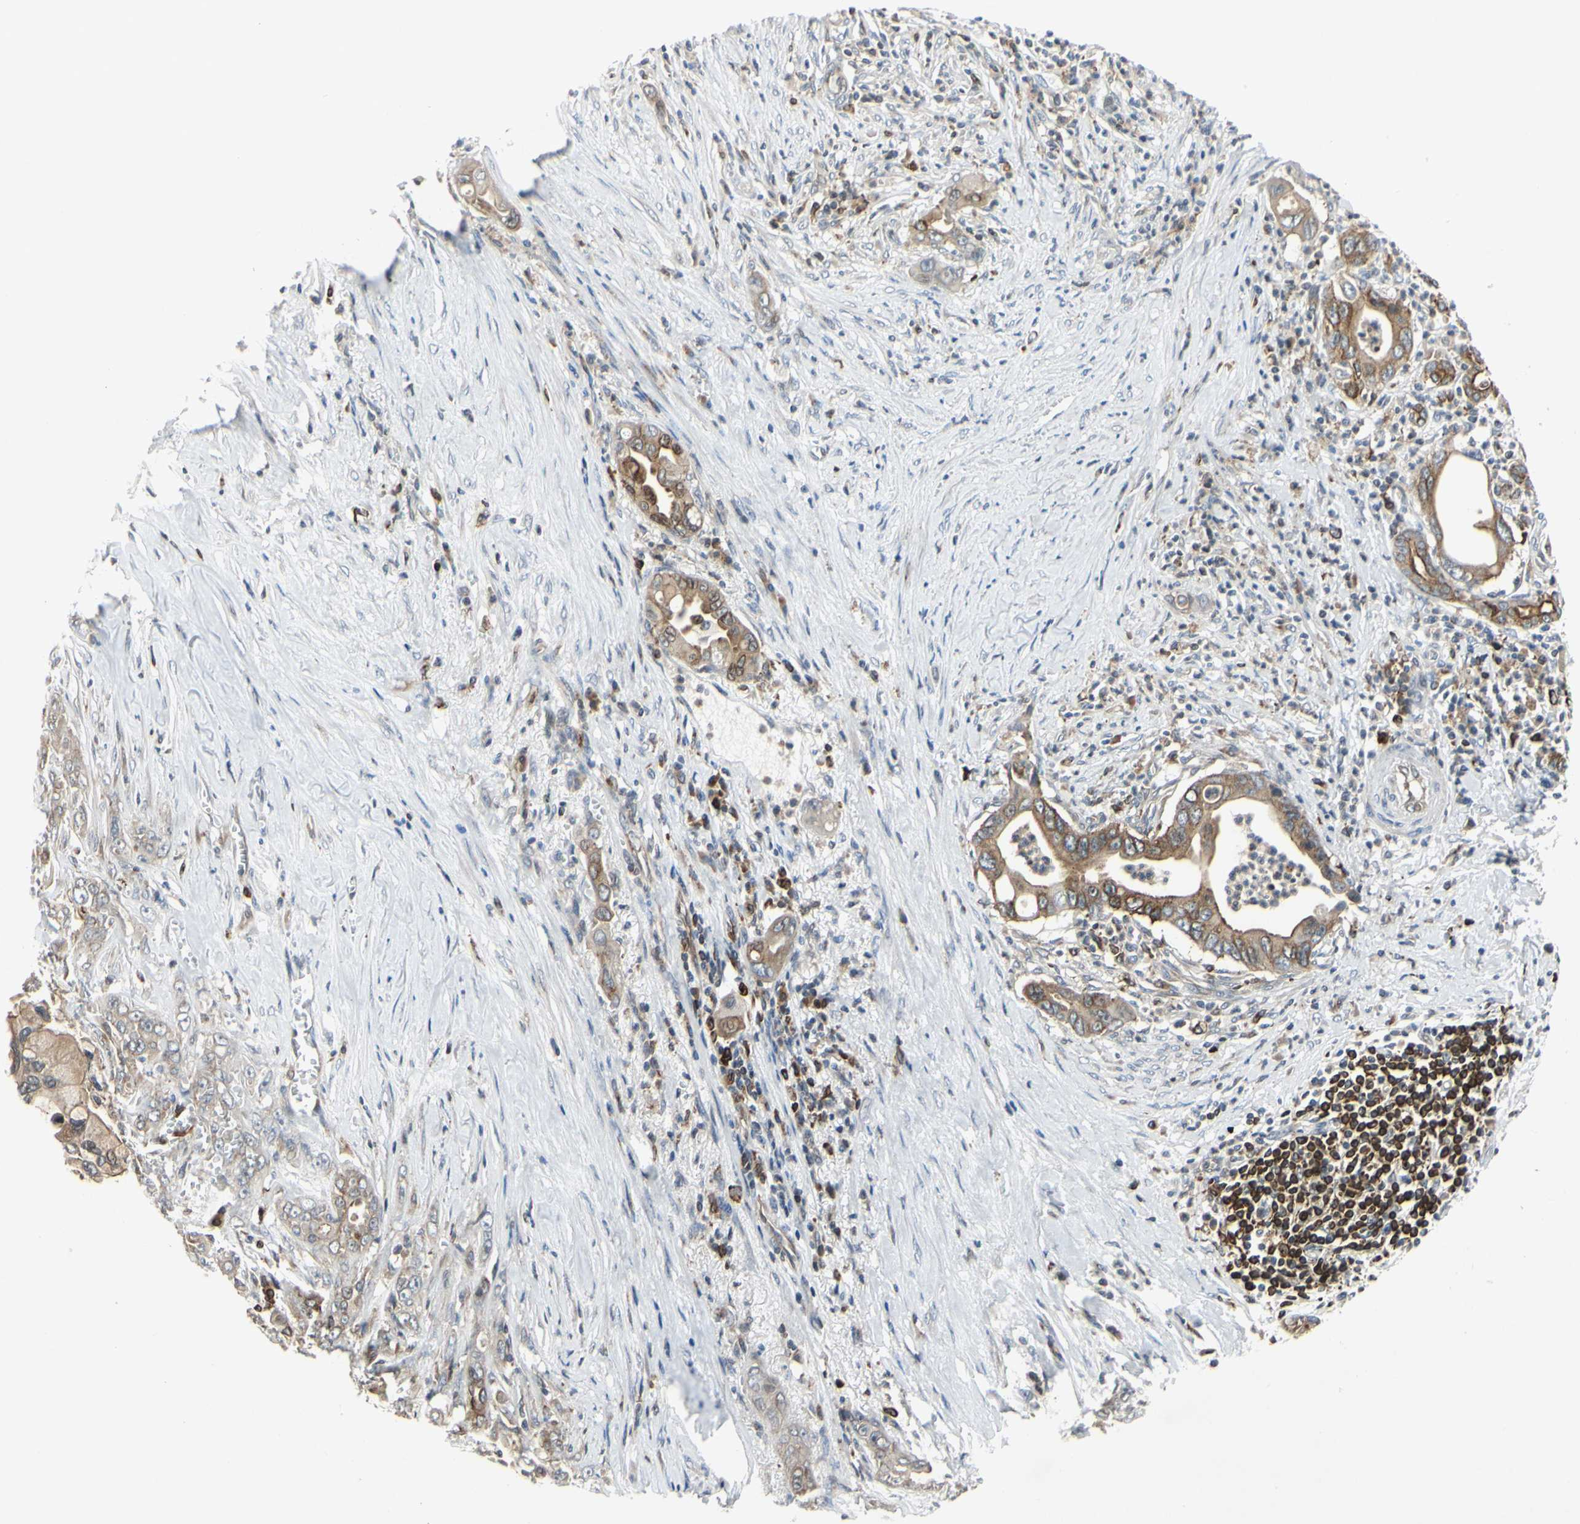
{"staining": {"intensity": "weak", "quantity": "25%-75%", "location": "cytoplasmic/membranous"}, "tissue": "pancreatic cancer", "cell_type": "Tumor cells", "image_type": "cancer", "snomed": [{"axis": "morphology", "description": "Adenocarcinoma, NOS"}, {"axis": "topography", "description": "Pancreas"}], "caption": "Brown immunohistochemical staining in pancreatic cancer (adenocarcinoma) shows weak cytoplasmic/membranous staining in approximately 25%-75% of tumor cells. (Stains: DAB (3,3'-diaminobenzidine) in brown, nuclei in blue, Microscopy: brightfield microscopy at high magnification).", "gene": "PLXNA2", "patient": {"sex": "male", "age": 59}}